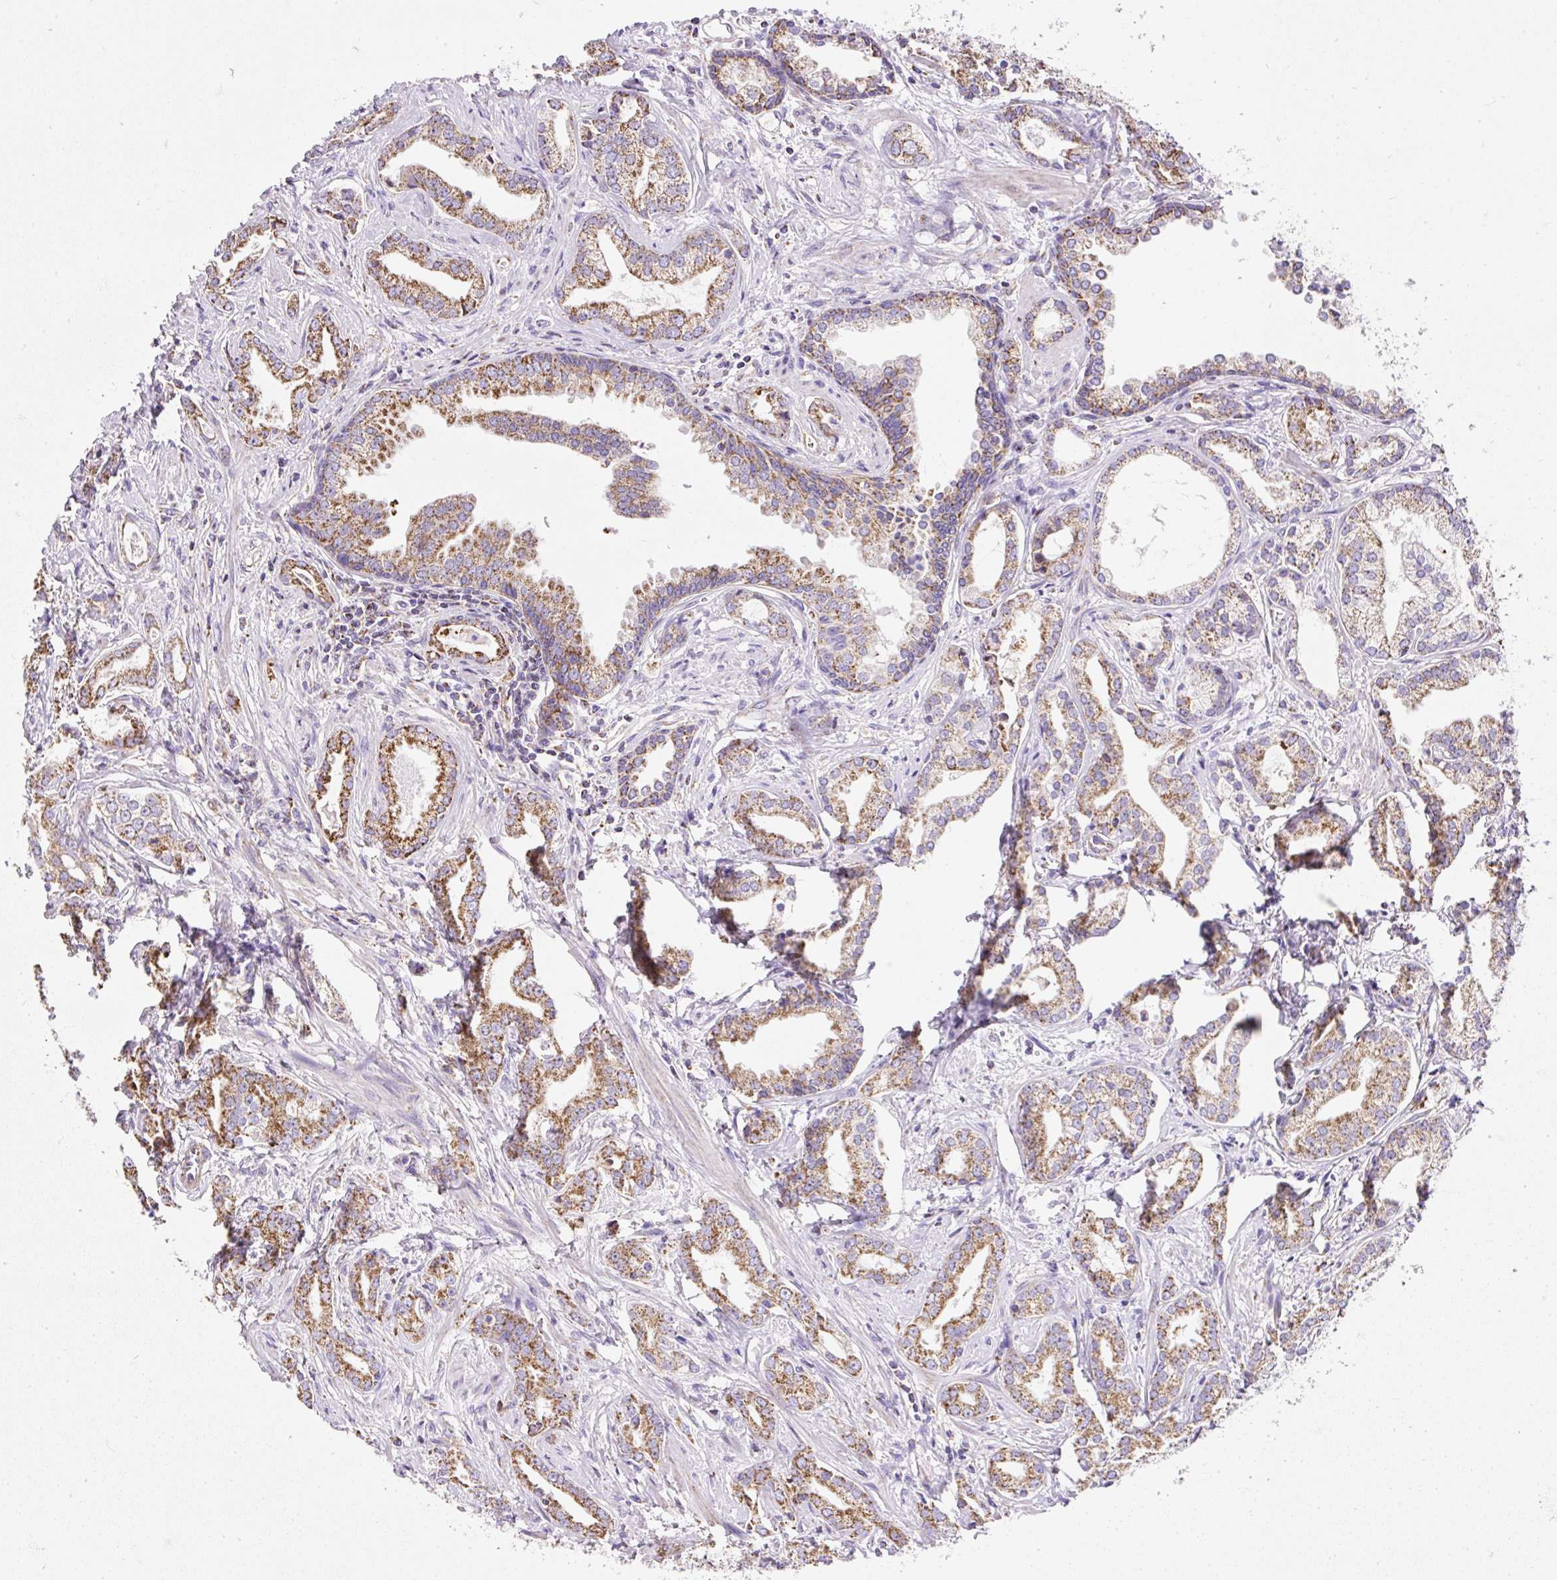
{"staining": {"intensity": "moderate", "quantity": ">75%", "location": "cytoplasmic/membranous"}, "tissue": "prostate cancer", "cell_type": "Tumor cells", "image_type": "cancer", "snomed": [{"axis": "morphology", "description": "Adenocarcinoma, Medium grade"}, {"axis": "topography", "description": "Prostate"}], "caption": "A brown stain highlights moderate cytoplasmic/membranous expression of a protein in prostate medium-grade adenocarcinoma tumor cells. (DAB IHC with brightfield microscopy, high magnification).", "gene": "DAAM2", "patient": {"sex": "male", "age": 57}}